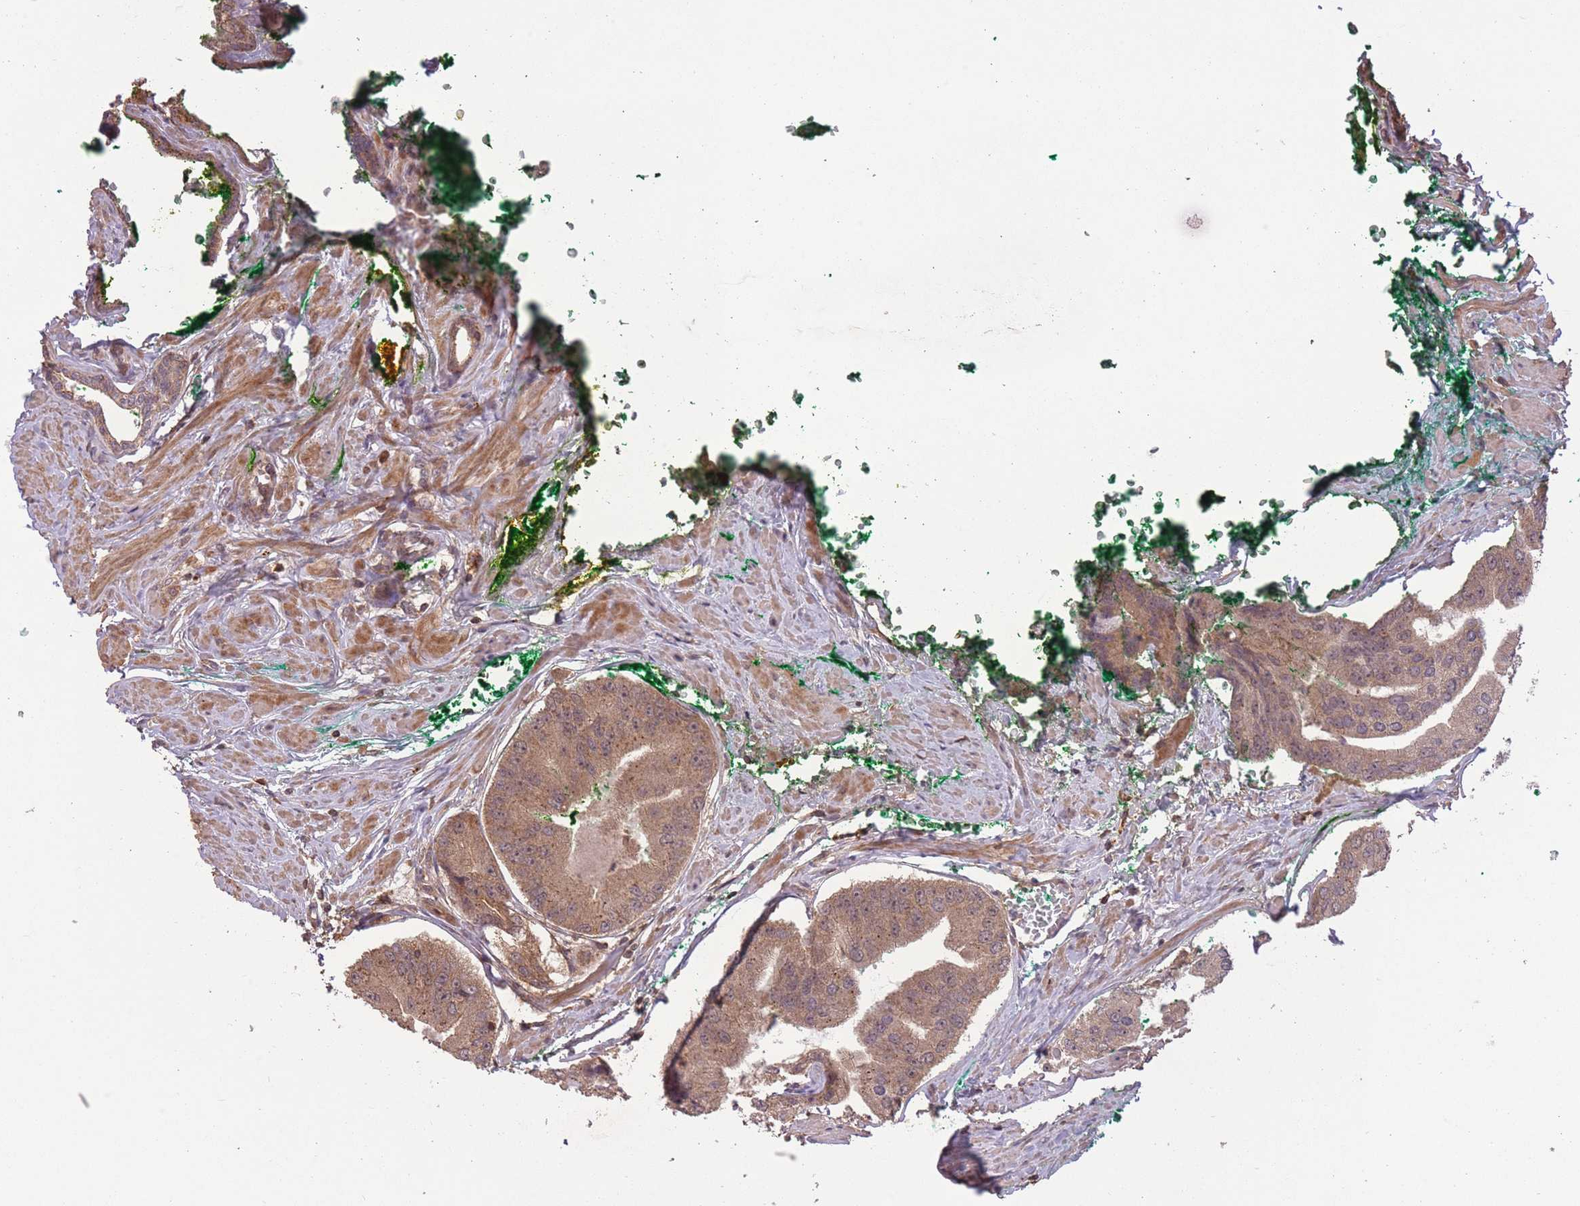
{"staining": {"intensity": "moderate", "quantity": ">75%", "location": "cytoplasmic/membranous"}, "tissue": "prostate cancer", "cell_type": "Tumor cells", "image_type": "cancer", "snomed": [{"axis": "morphology", "description": "Adenocarcinoma, High grade"}, {"axis": "topography", "description": "Prostate"}], "caption": "Human prostate cancer stained for a protein (brown) displays moderate cytoplasmic/membranous positive positivity in approximately >75% of tumor cells.", "gene": "POLR3F", "patient": {"sex": "male", "age": 63}}